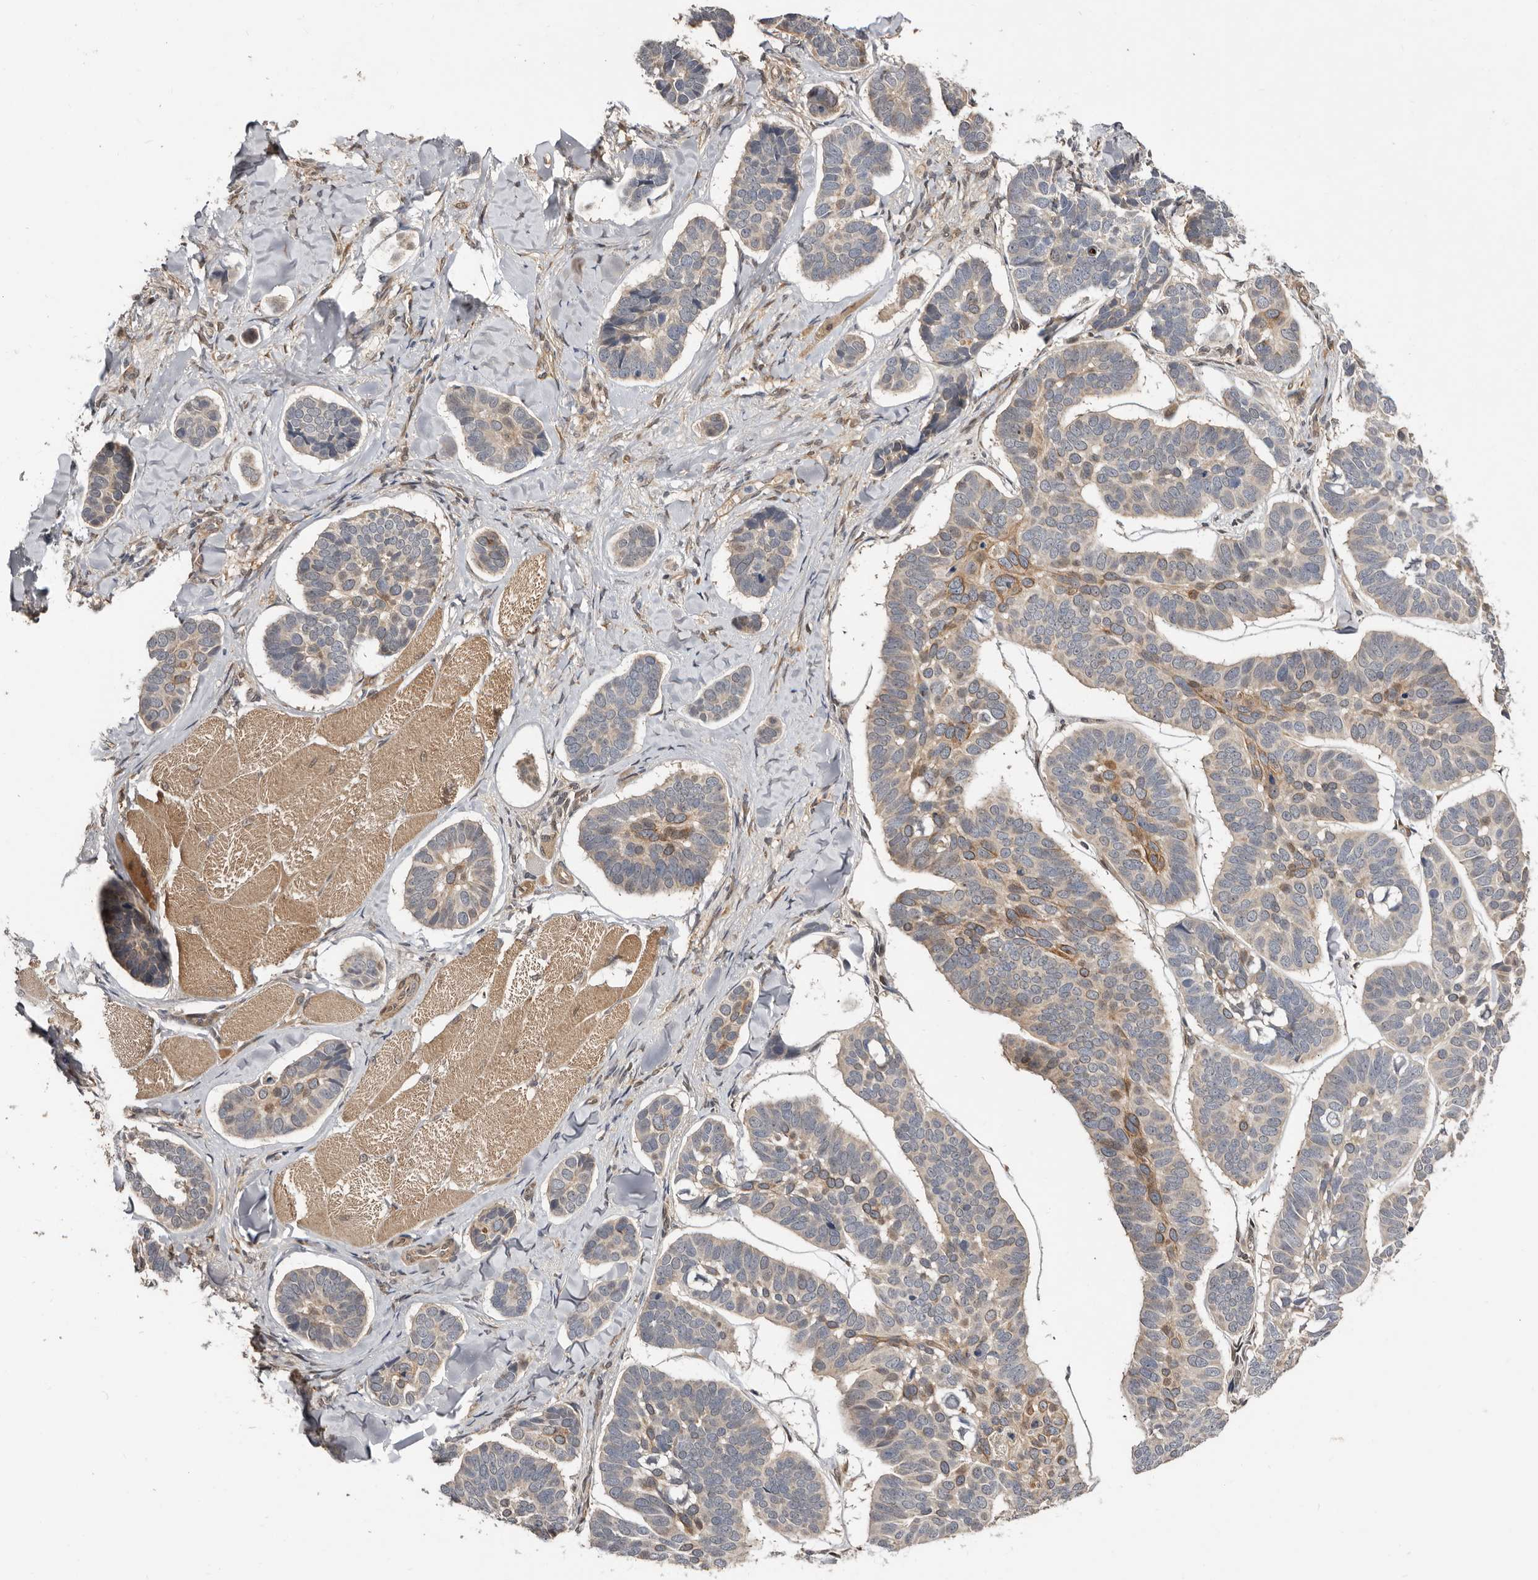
{"staining": {"intensity": "moderate", "quantity": "<25%", "location": "cytoplasmic/membranous"}, "tissue": "skin cancer", "cell_type": "Tumor cells", "image_type": "cancer", "snomed": [{"axis": "morphology", "description": "Basal cell carcinoma"}, {"axis": "topography", "description": "Skin"}], "caption": "Immunohistochemical staining of basal cell carcinoma (skin) demonstrates low levels of moderate cytoplasmic/membranous staining in approximately <25% of tumor cells.", "gene": "SBDS", "patient": {"sex": "male", "age": 62}}